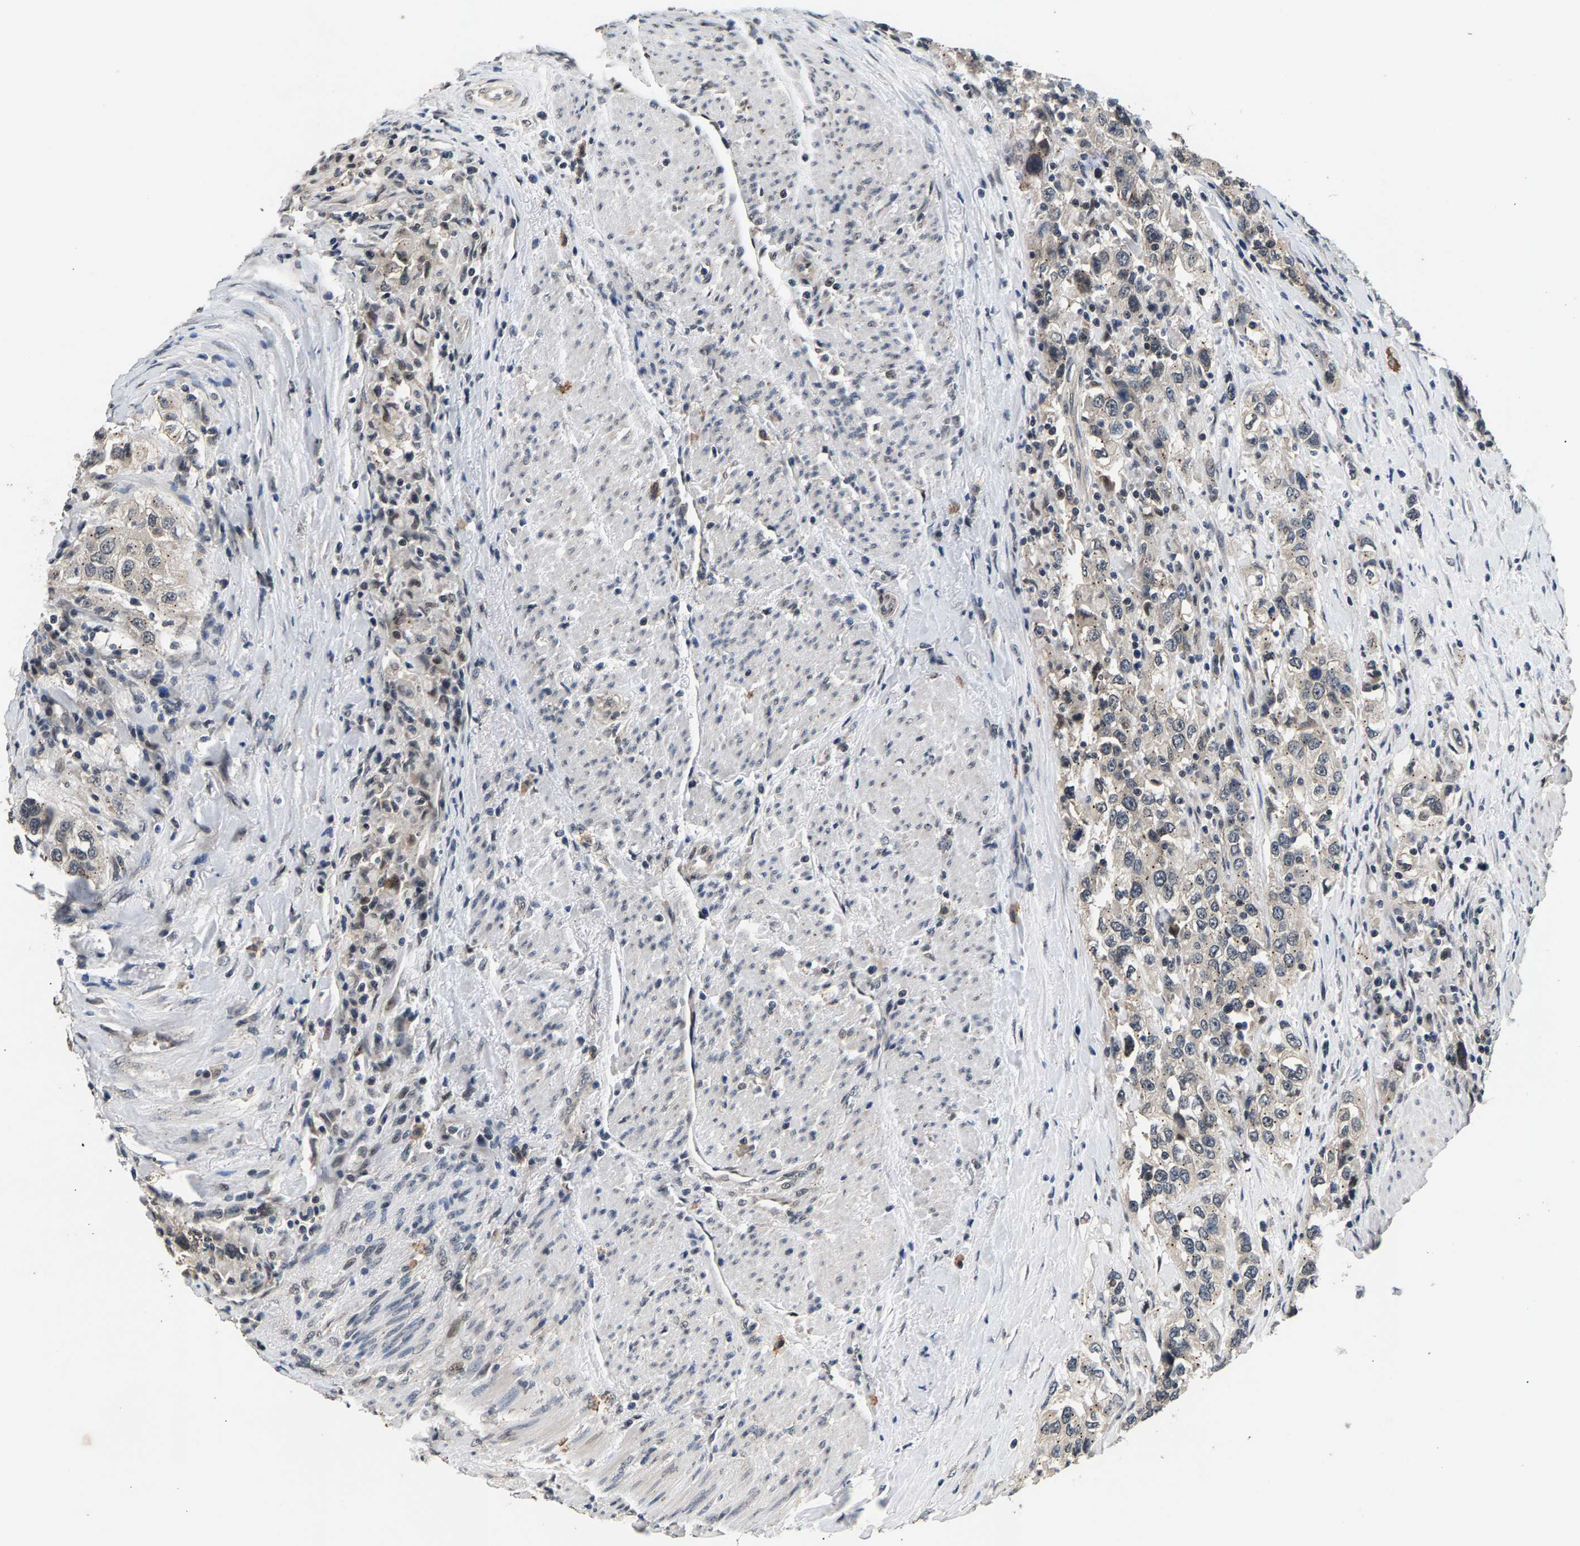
{"staining": {"intensity": "weak", "quantity": "<25%", "location": "nuclear"}, "tissue": "urothelial cancer", "cell_type": "Tumor cells", "image_type": "cancer", "snomed": [{"axis": "morphology", "description": "Urothelial carcinoma, High grade"}, {"axis": "topography", "description": "Urinary bladder"}], "caption": "Urothelial carcinoma (high-grade) stained for a protein using immunohistochemistry (IHC) displays no staining tumor cells.", "gene": "RBM33", "patient": {"sex": "female", "age": 80}}